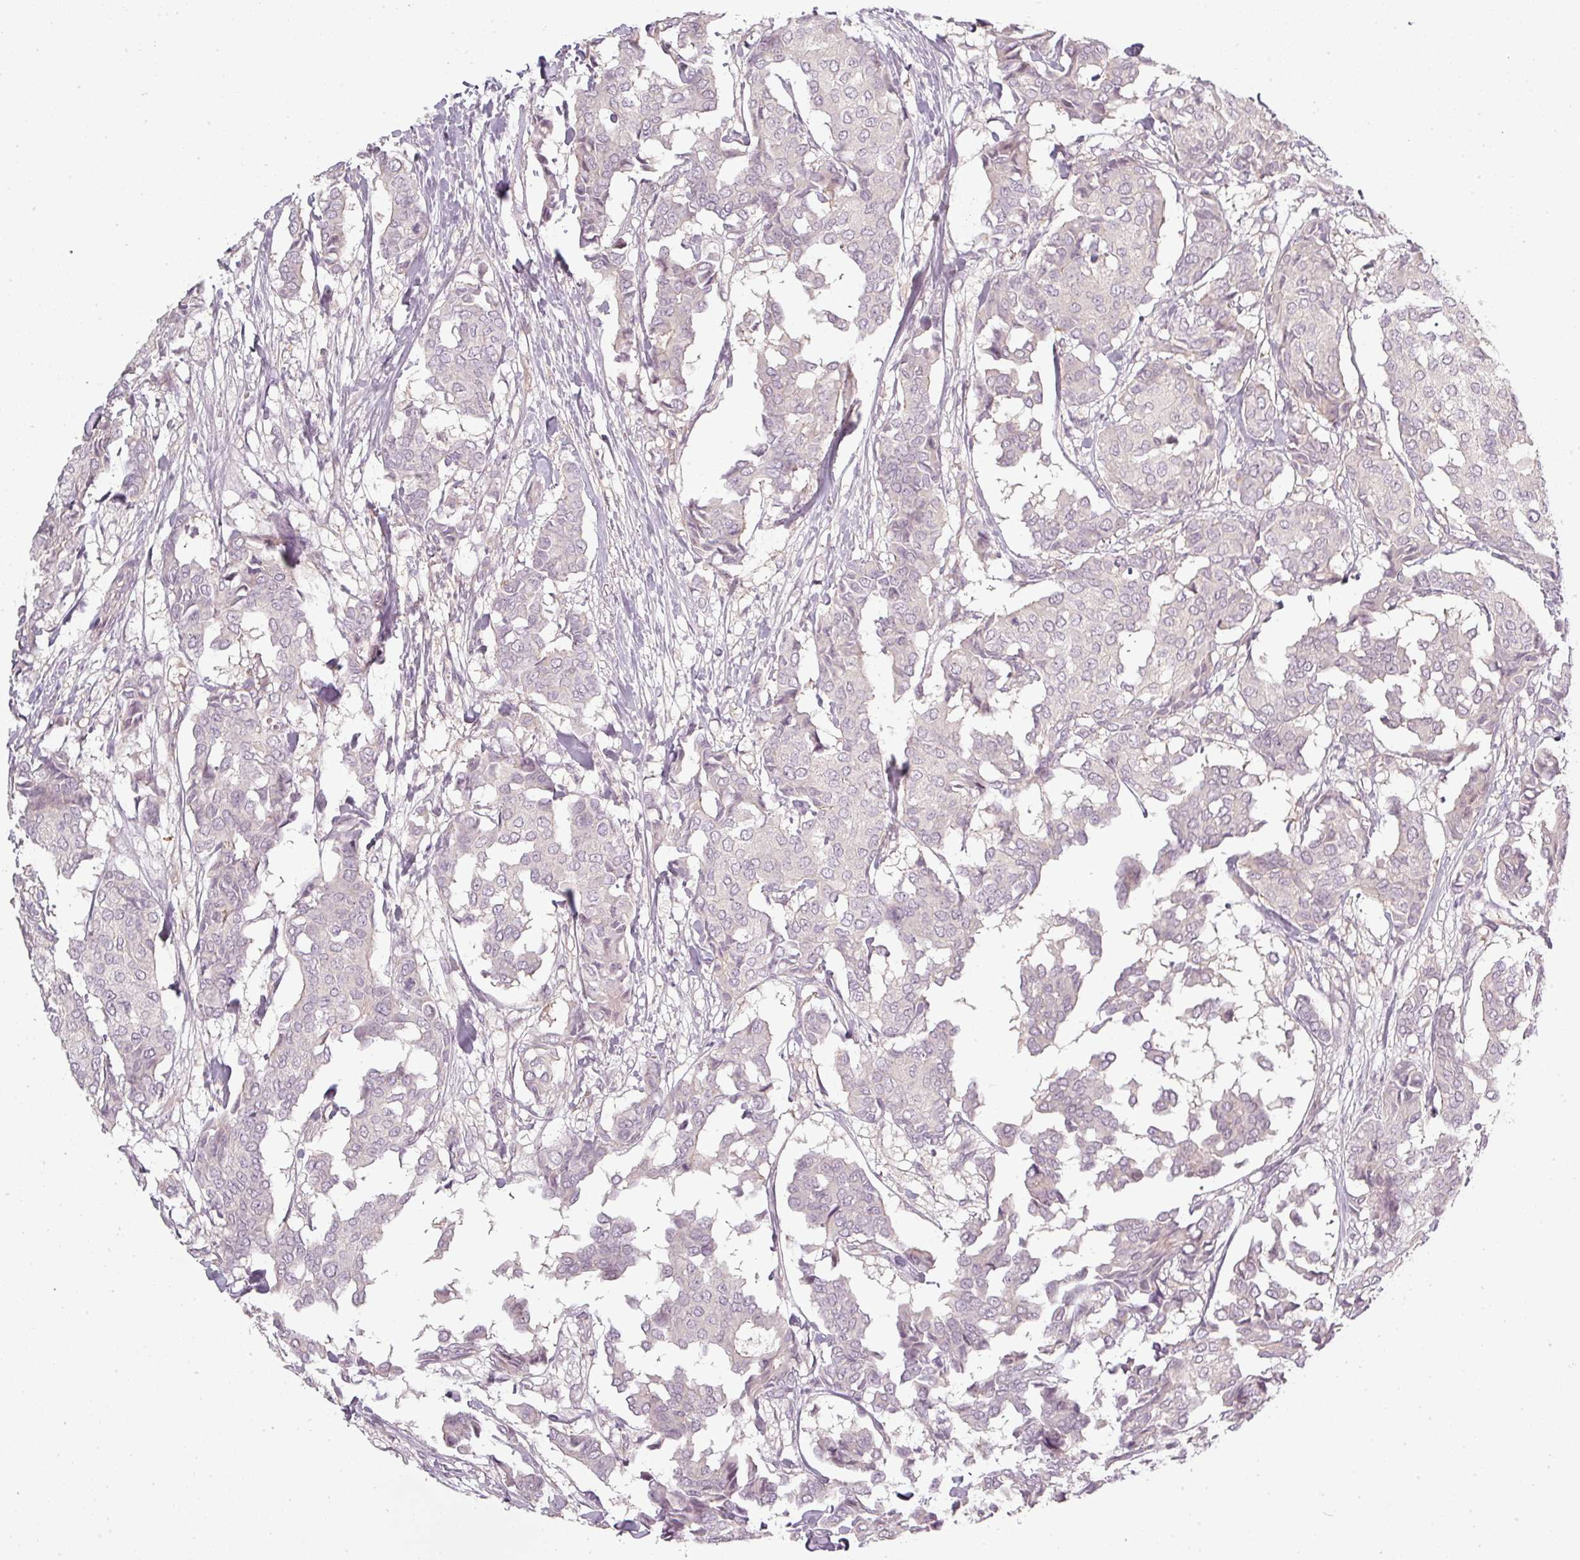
{"staining": {"intensity": "negative", "quantity": "none", "location": "none"}, "tissue": "breast cancer", "cell_type": "Tumor cells", "image_type": "cancer", "snomed": [{"axis": "morphology", "description": "Duct carcinoma"}, {"axis": "topography", "description": "Breast"}], "caption": "Immunohistochemistry image of neoplastic tissue: breast cancer (intraductal carcinoma) stained with DAB (3,3'-diaminobenzidine) reveals no significant protein positivity in tumor cells.", "gene": "SLC16A9", "patient": {"sex": "female", "age": 75}}